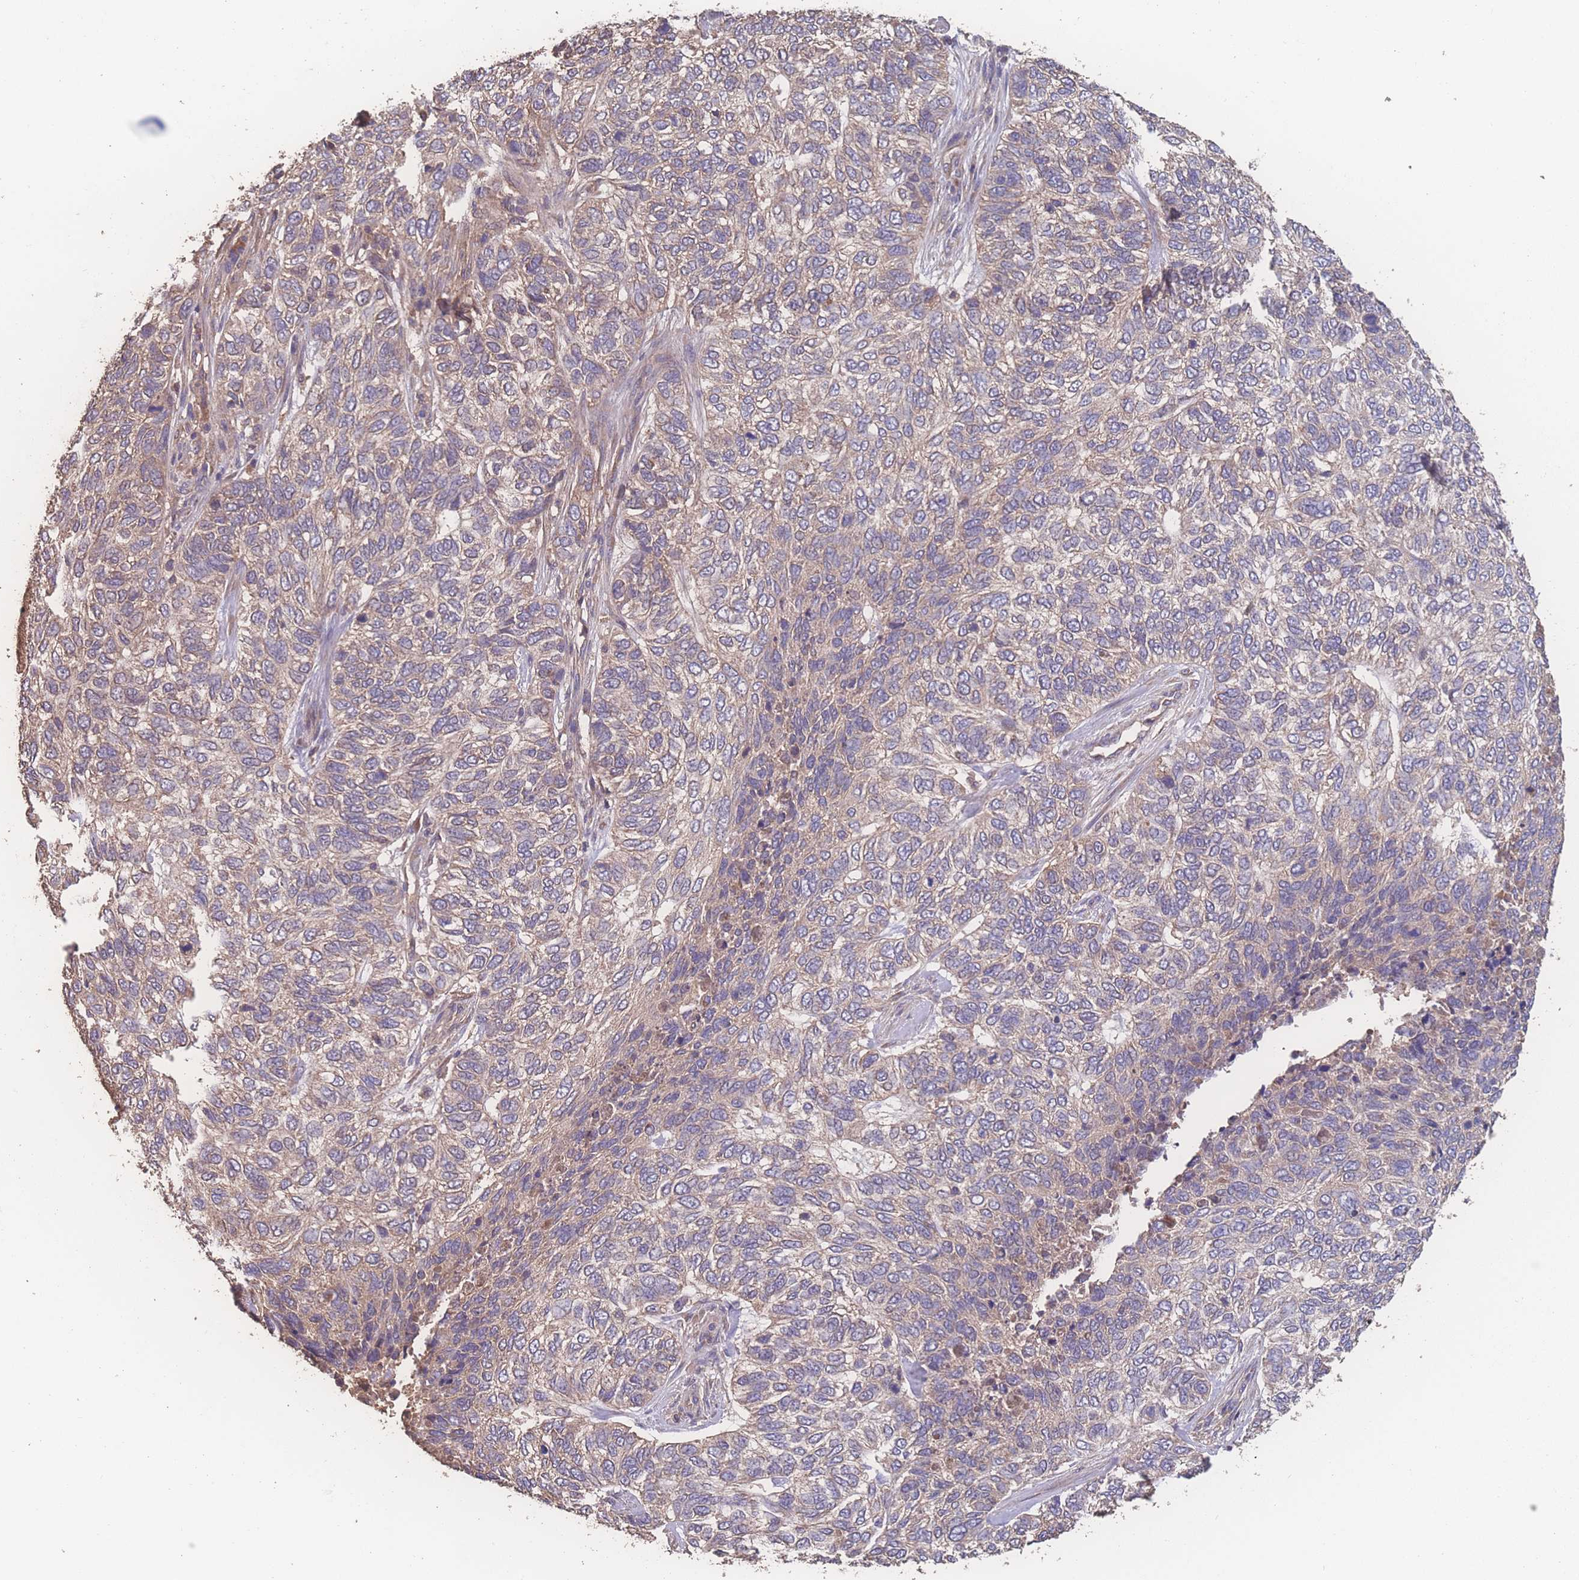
{"staining": {"intensity": "weak", "quantity": "<25%", "location": "cytoplasmic/membranous"}, "tissue": "skin cancer", "cell_type": "Tumor cells", "image_type": "cancer", "snomed": [{"axis": "morphology", "description": "Basal cell carcinoma"}, {"axis": "topography", "description": "Skin"}], "caption": "Immunohistochemistry (IHC) of human skin cancer reveals no staining in tumor cells.", "gene": "ATXN10", "patient": {"sex": "female", "age": 65}}